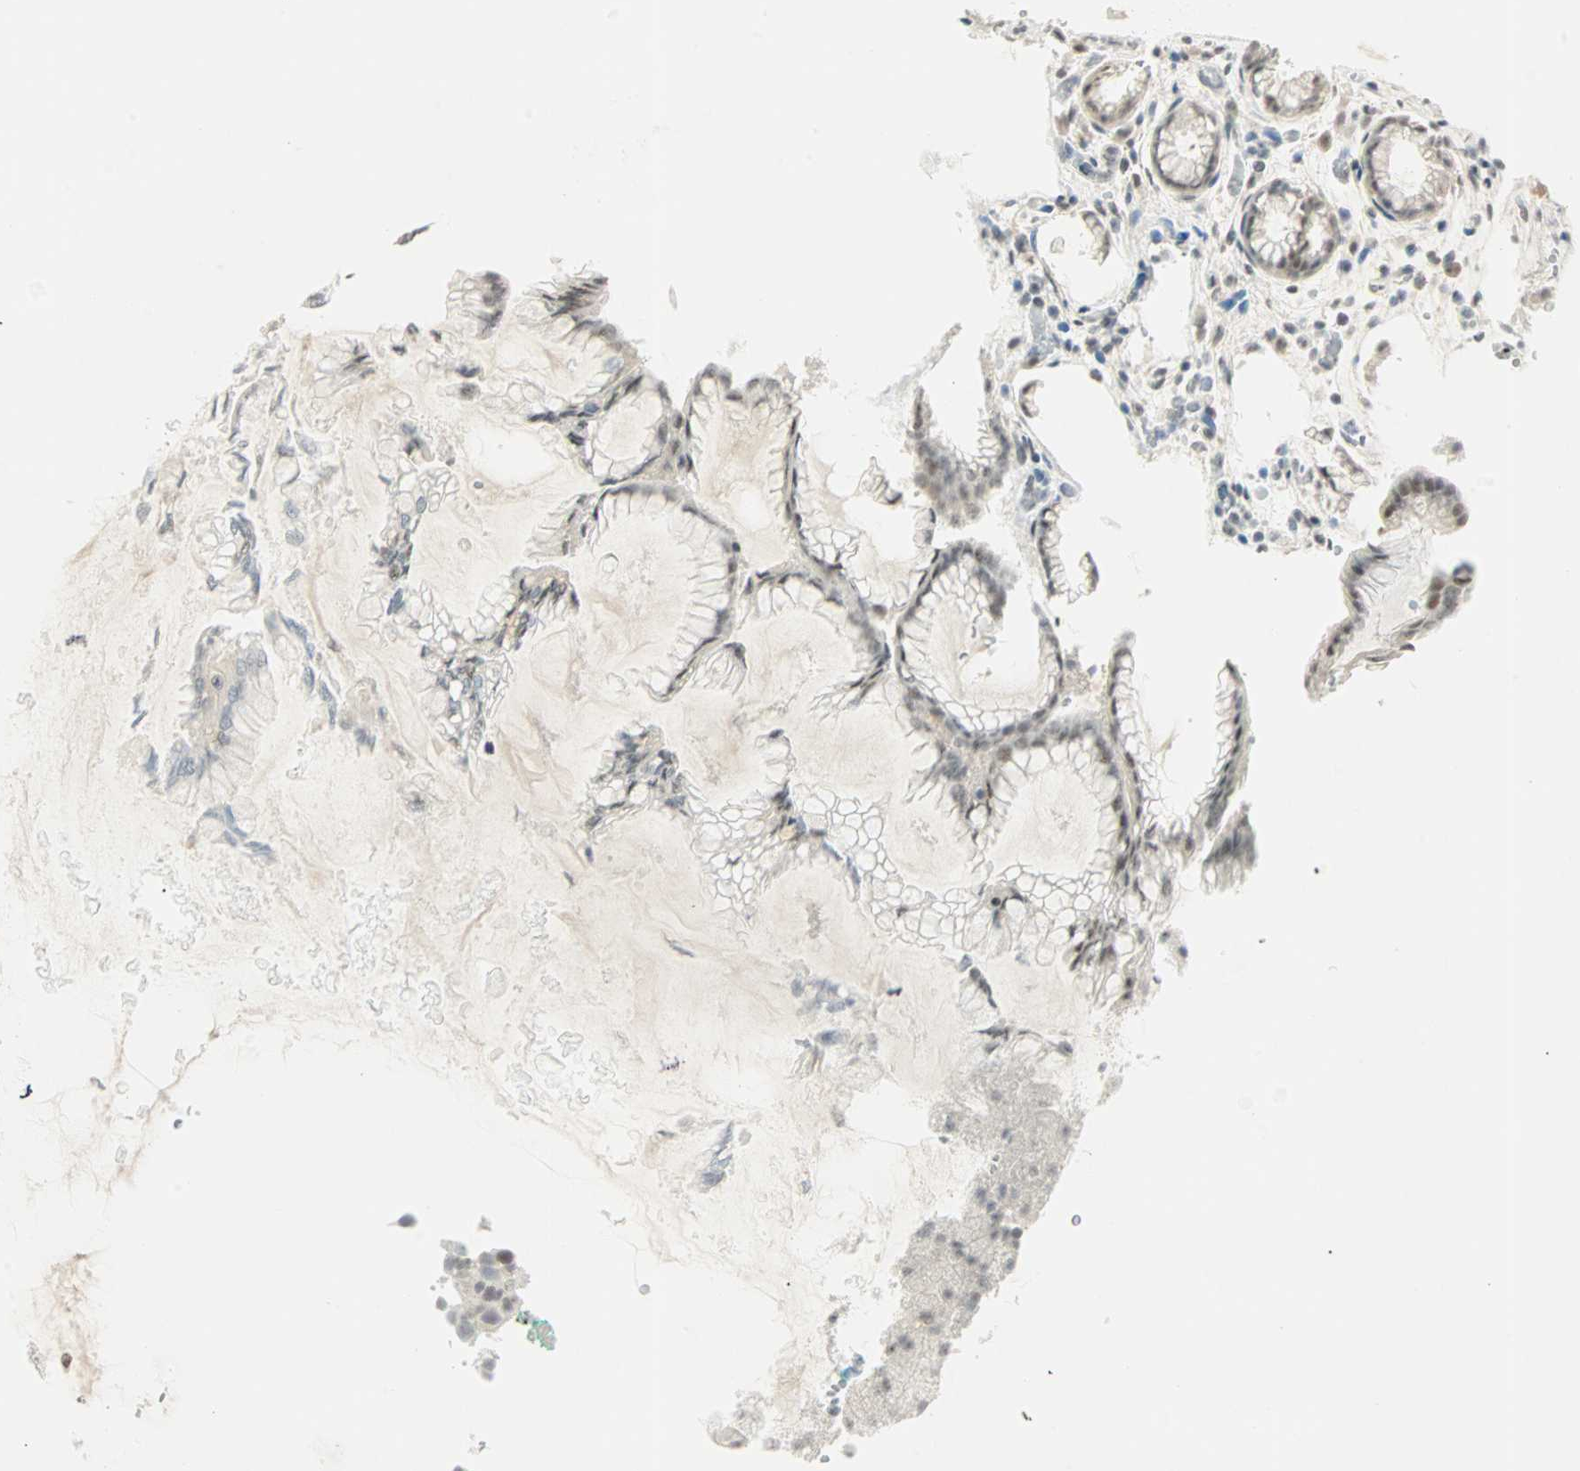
{"staining": {"intensity": "weak", "quantity": "<25%", "location": "nuclear"}, "tissue": "stomach", "cell_type": "Glandular cells", "image_type": "normal", "snomed": [{"axis": "morphology", "description": "Normal tissue, NOS"}, {"axis": "topography", "description": "Stomach, upper"}], "caption": "High power microscopy image of an immunohistochemistry photomicrograph of benign stomach, revealing no significant staining in glandular cells.", "gene": "SMAD3", "patient": {"sex": "female", "age": 56}}